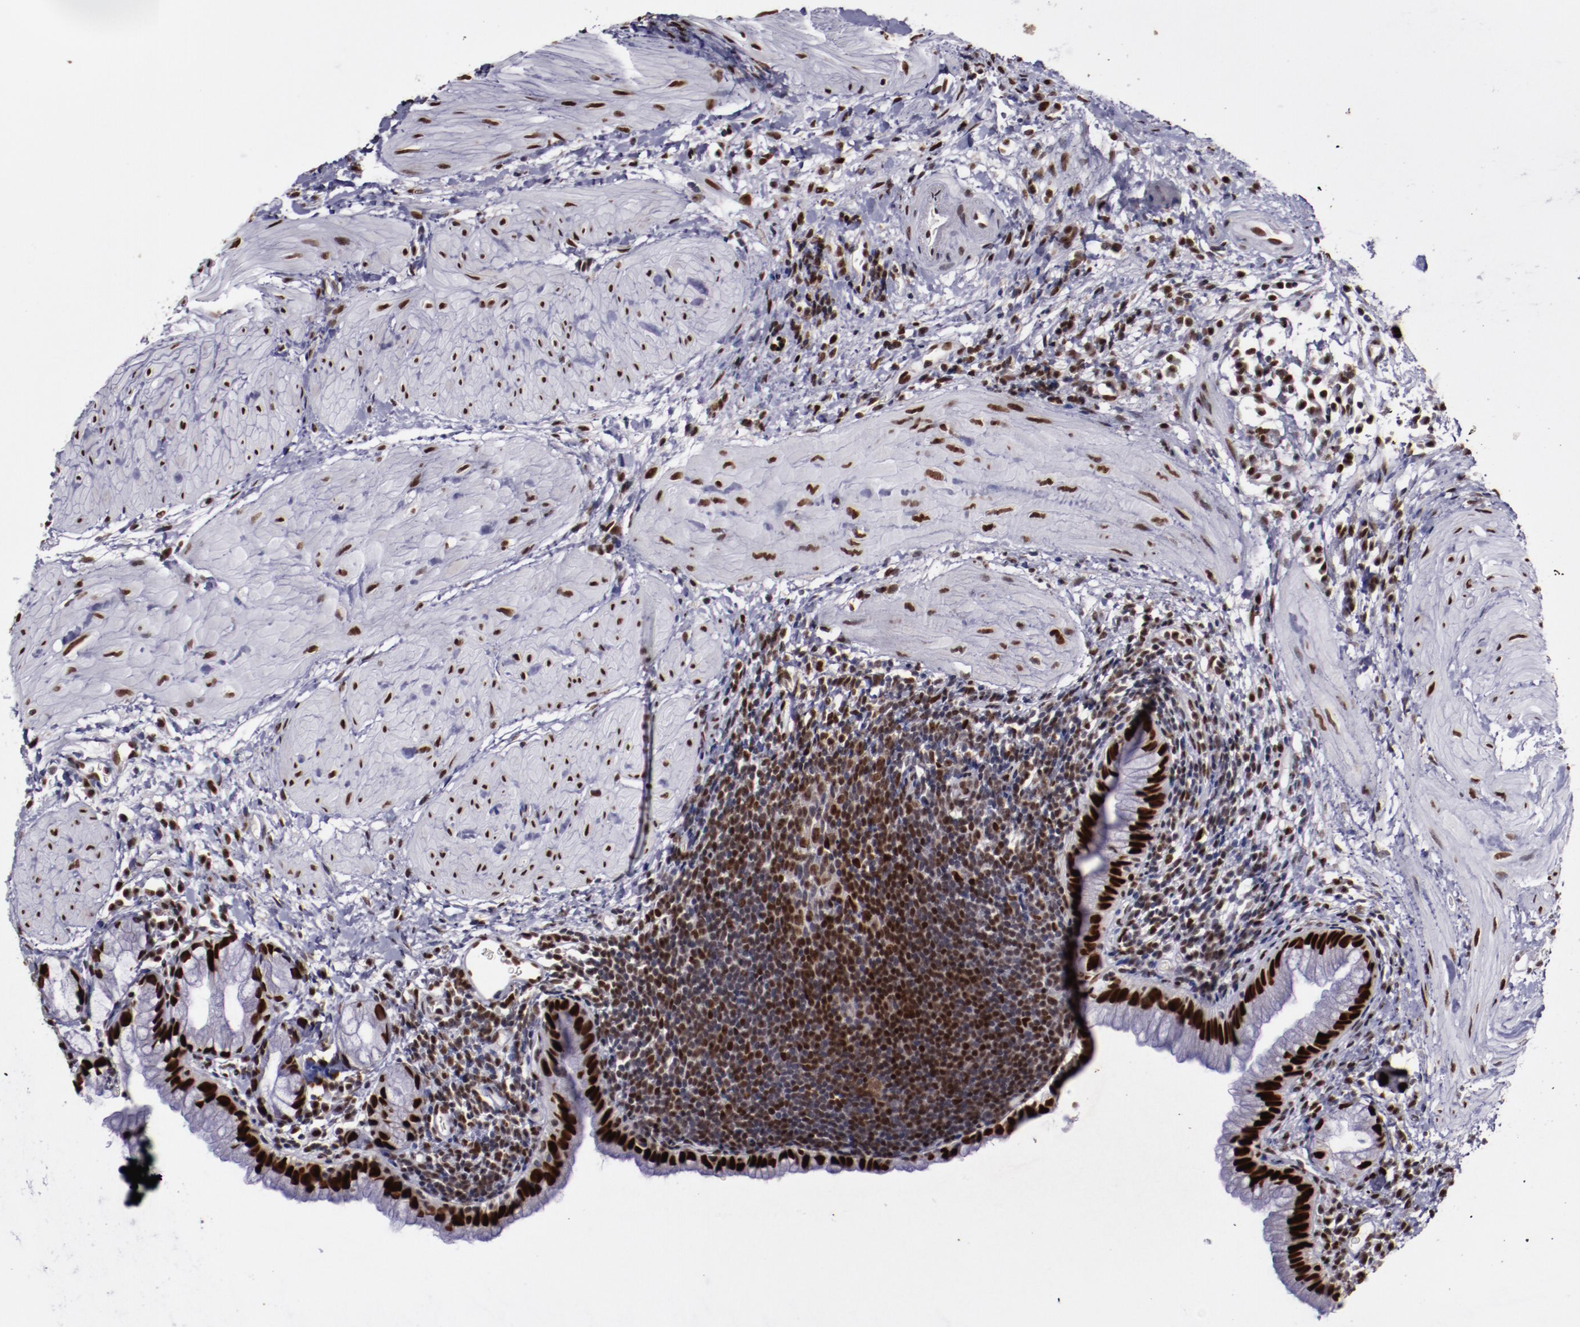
{"staining": {"intensity": "strong", "quantity": ">75%", "location": "nuclear"}, "tissue": "gallbladder", "cell_type": "Glandular cells", "image_type": "normal", "snomed": [{"axis": "morphology", "description": "Normal tissue, NOS"}, {"axis": "morphology", "description": "Inflammation, NOS"}, {"axis": "topography", "description": "Gallbladder"}], "caption": "Strong nuclear staining for a protein is seen in about >75% of glandular cells of normal gallbladder using IHC.", "gene": "APEX1", "patient": {"sex": "male", "age": 66}}